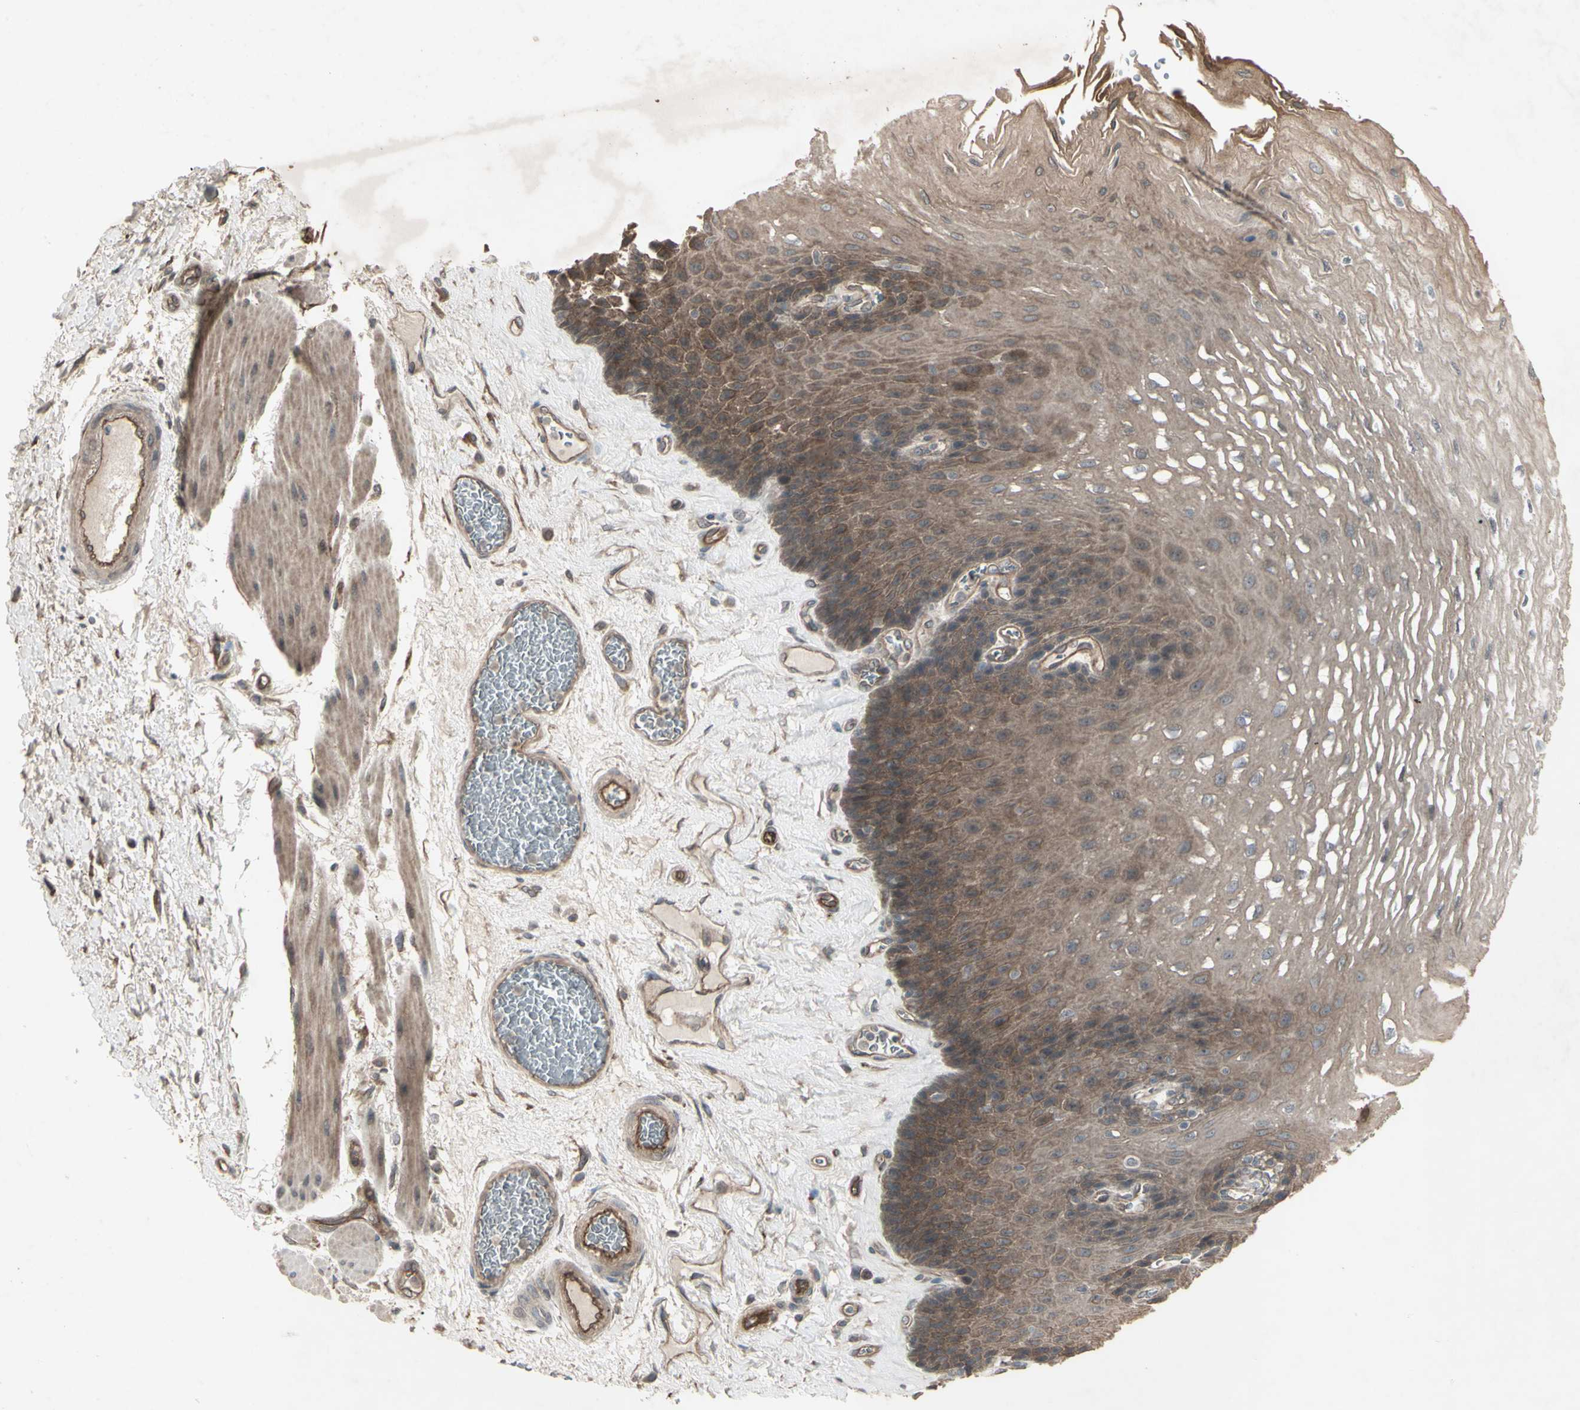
{"staining": {"intensity": "moderate", "quantity": "25%-75%", "location": "cytoplasmic/membranous"}, "tissue": "esophagus", "cell_type": "Squamous epithelial cells", "image_type": "normal", "snomed": [{"axis": "morphology", "description": "Normal tissue, NOS"}, {"axis": "topography", "description": "Esophagus"}], "caption": "Protein staining by immunohistochemistry (IHC) shows moderate cytoplasmic/membranous positivity in approximately 25%-75% of squamous epithelial cells in normal esophagus.", "gene": "JAG1", "patient": {"sex": "female", "age": 72}}